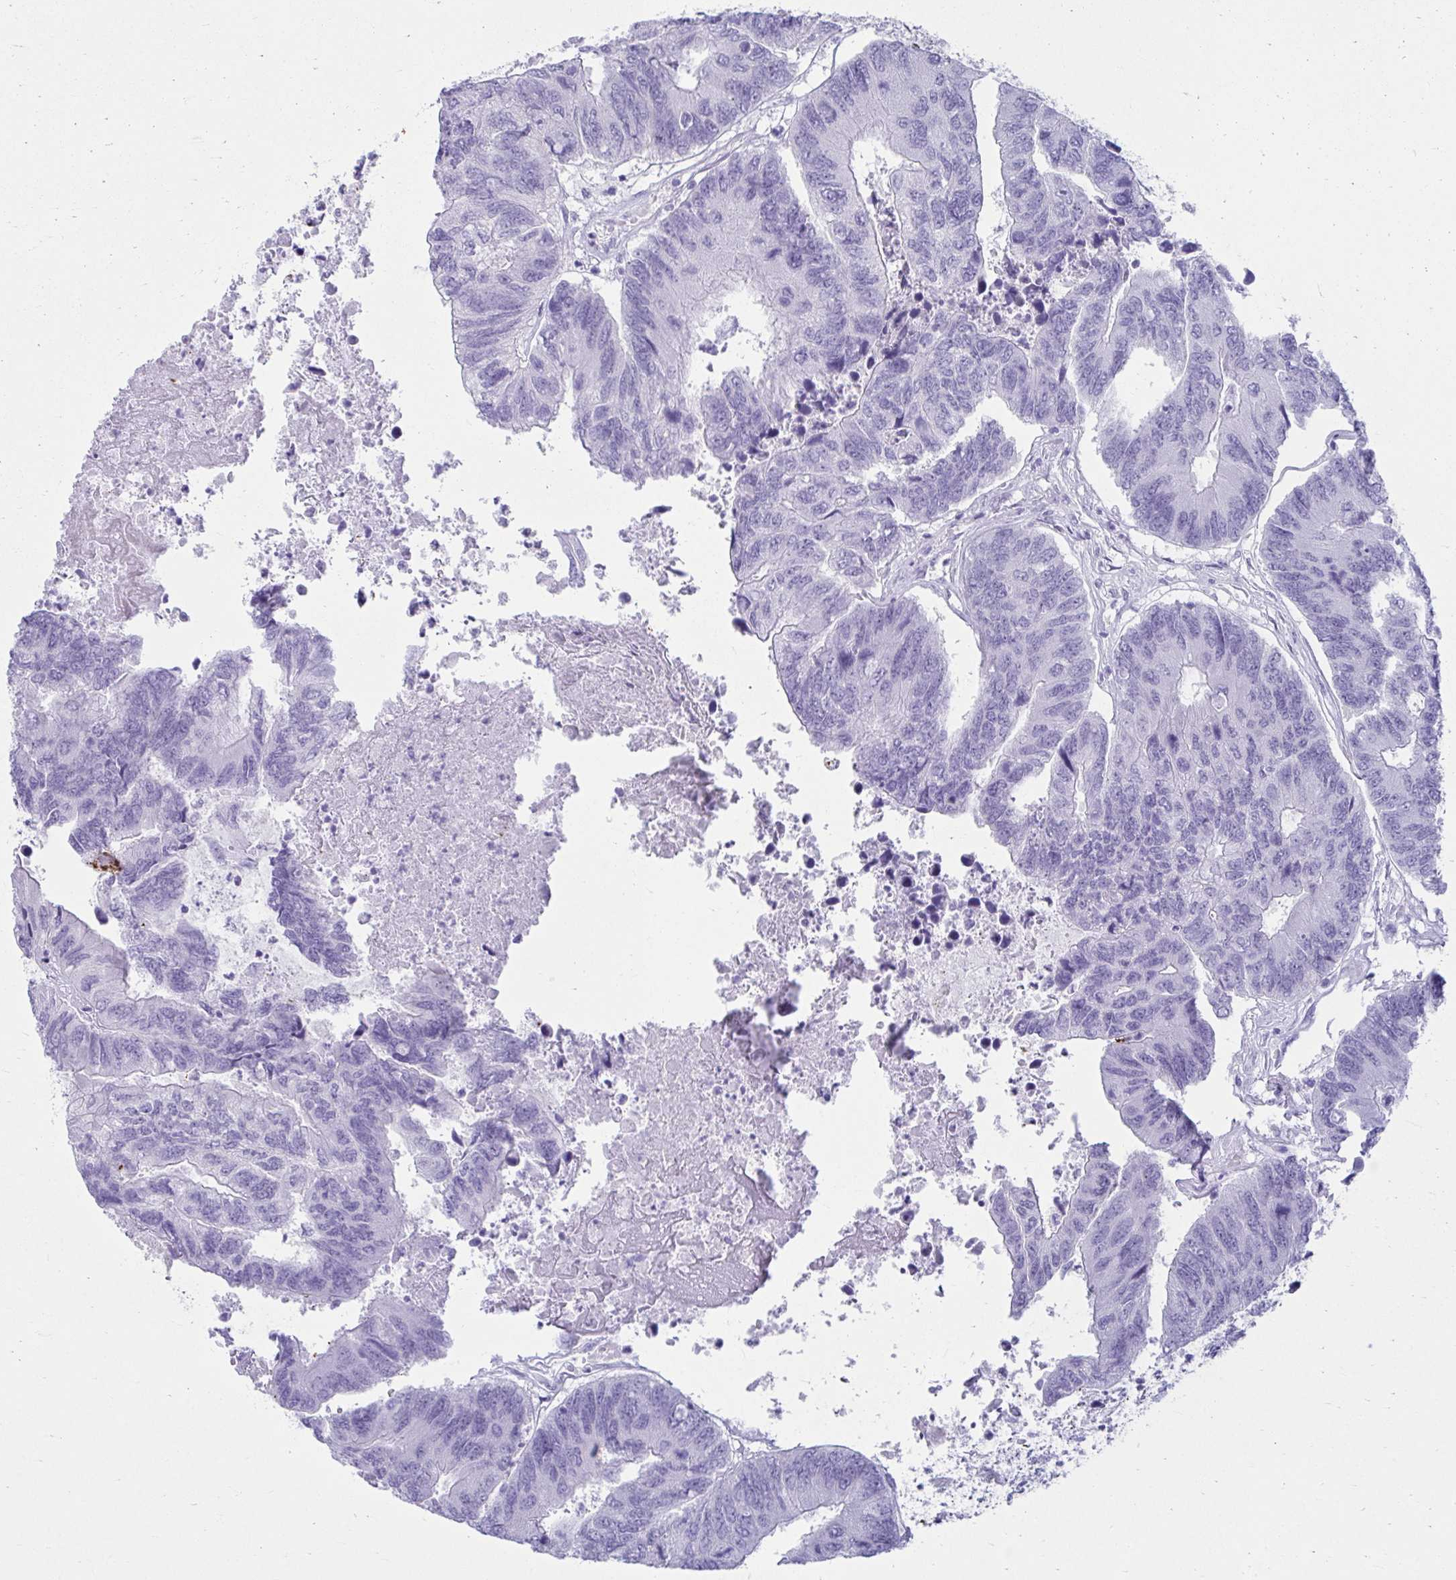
{"staining": {"intensity": "negative", "quantity": "none", "location": "none"}, "tissue": "colorectal cancer", "cell_type": "Tumor cells", "image_type": "cancer", "snomed": [{"axis": "morphology", "description": "Adenocarcinoma, NOS"}, {"axis": "topography", "description": "Colon"}], "caption": "High power microscopy photomicrograph of an IHC histopathology image of adenocarcinoma (colorectal), revealing no significant staining in tumor cells.", "gene": "ATP4B", "patient": {"sex": "female", "age": 67}}